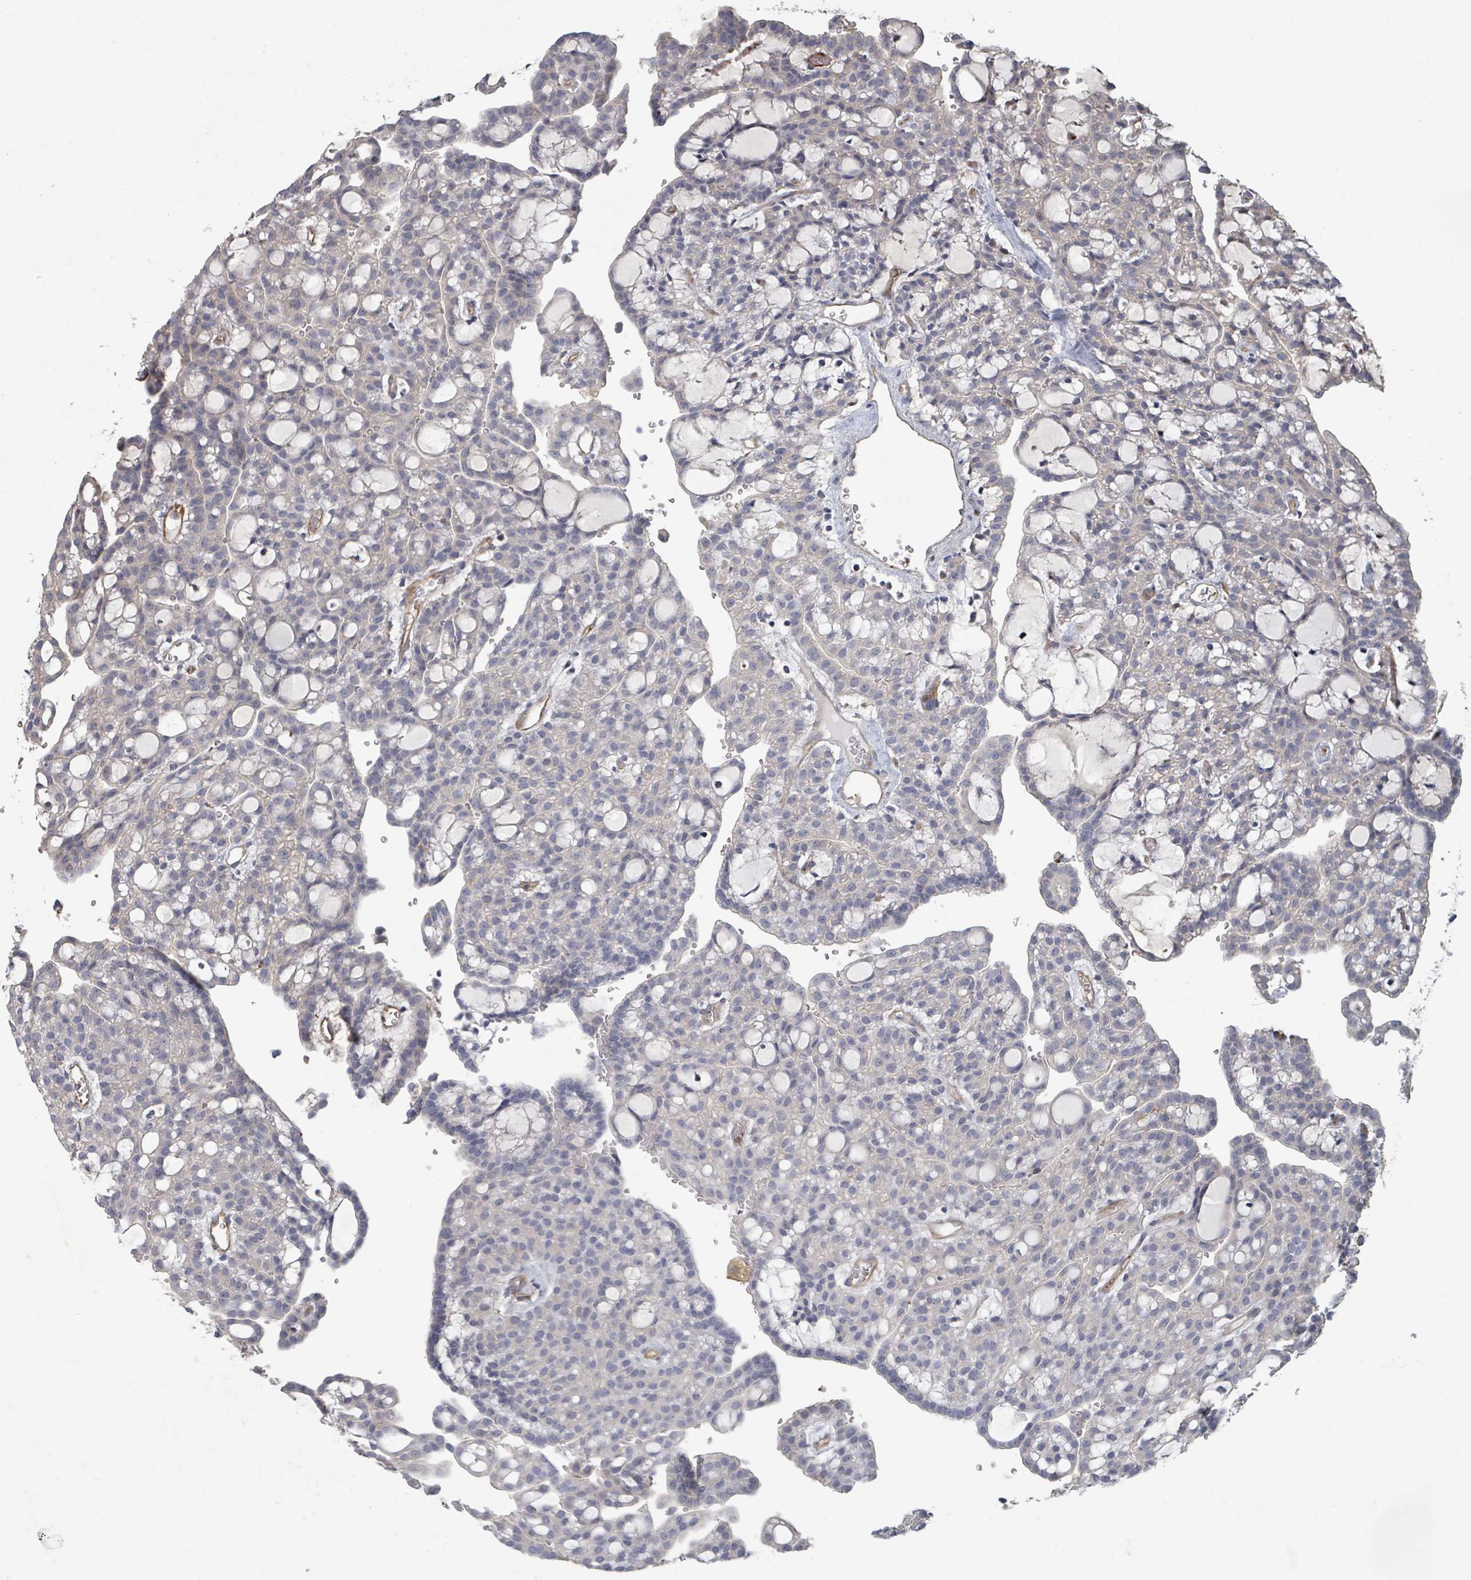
{"staining": {"intensity": "negative", "quantity": "none", "location": "none"}, "tissue": "renal cancer", "cell_type": "Tumor cells", "image_type": "cancer", "snomed": [{"axis": "morphology", "description": "Adenocarcinoma, NOS"}, {"axis": "topography", "description": "Kidney"}], "caption": "The photomicrograph reveals no significant staining in tumor cells of renal cancer (adenocarcinoma). (Stains: DAB (3,3'-diaminobenzidine) immunohistochemistry with hematoxylin counter stain, Microscopy: brightfield microscopy at high magnification).", "gene": "PLAUR", "patient": {"sex": "male", "age": 63}}